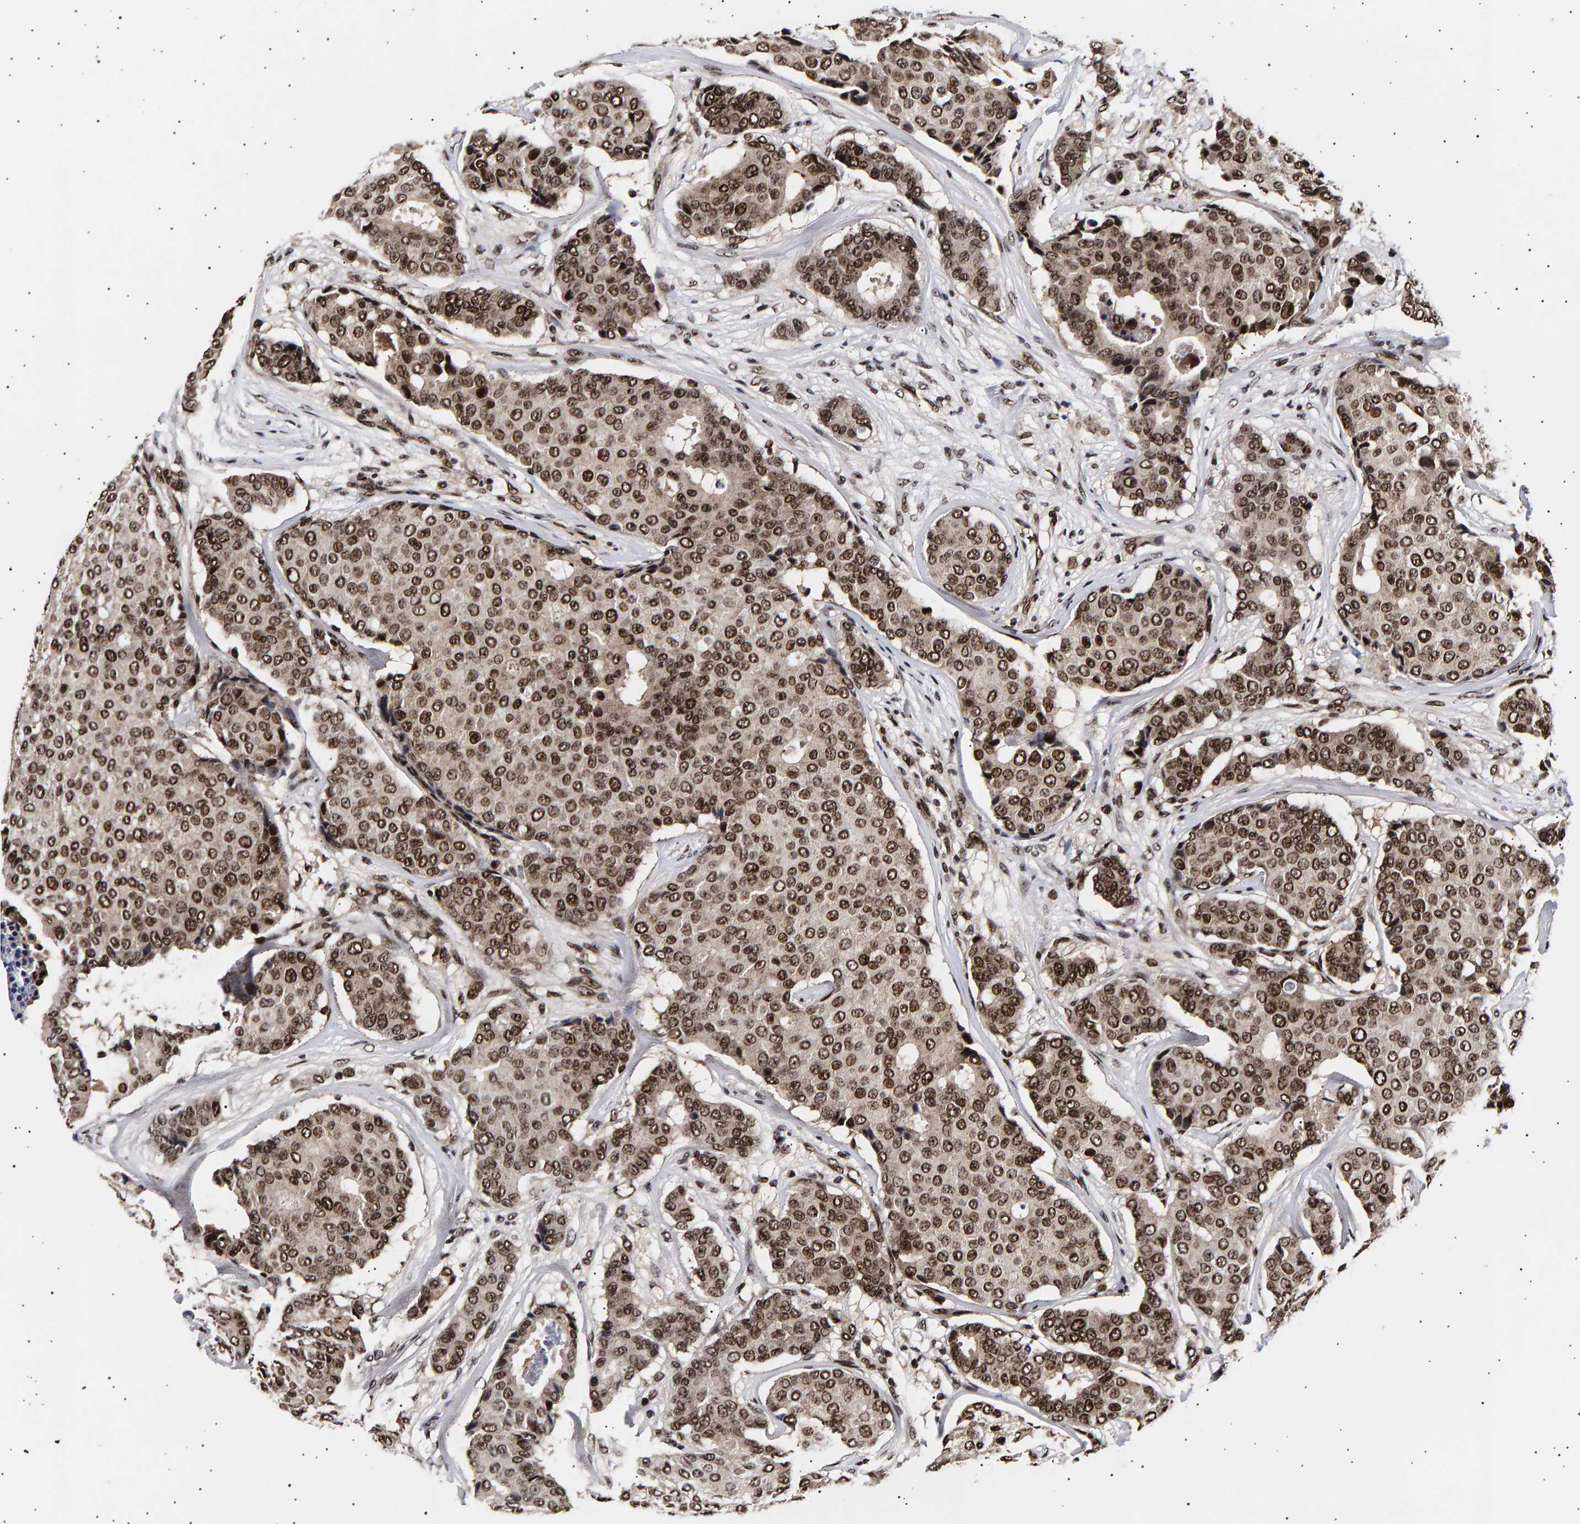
{"staining": {"intensity": "strong", "quantity": ">75%", "location": "nuclear"}, "tissue": "breast cancer", "cell_type": "Tumor cells", "image_type": "cancer", "snomed": [{"axis": "morphology", "description": "Duct carcinoma"}, {"axis": "topography", "description": "Breast"}], "caption": "Breast cancer (invasive ductal carcinoma) stained for a protein (brown) shows strong nuclear positive positivity in about >75% of tumor cells.", "gene": "ANKRD40", "patient": {"sex": "female", "age": 75}}